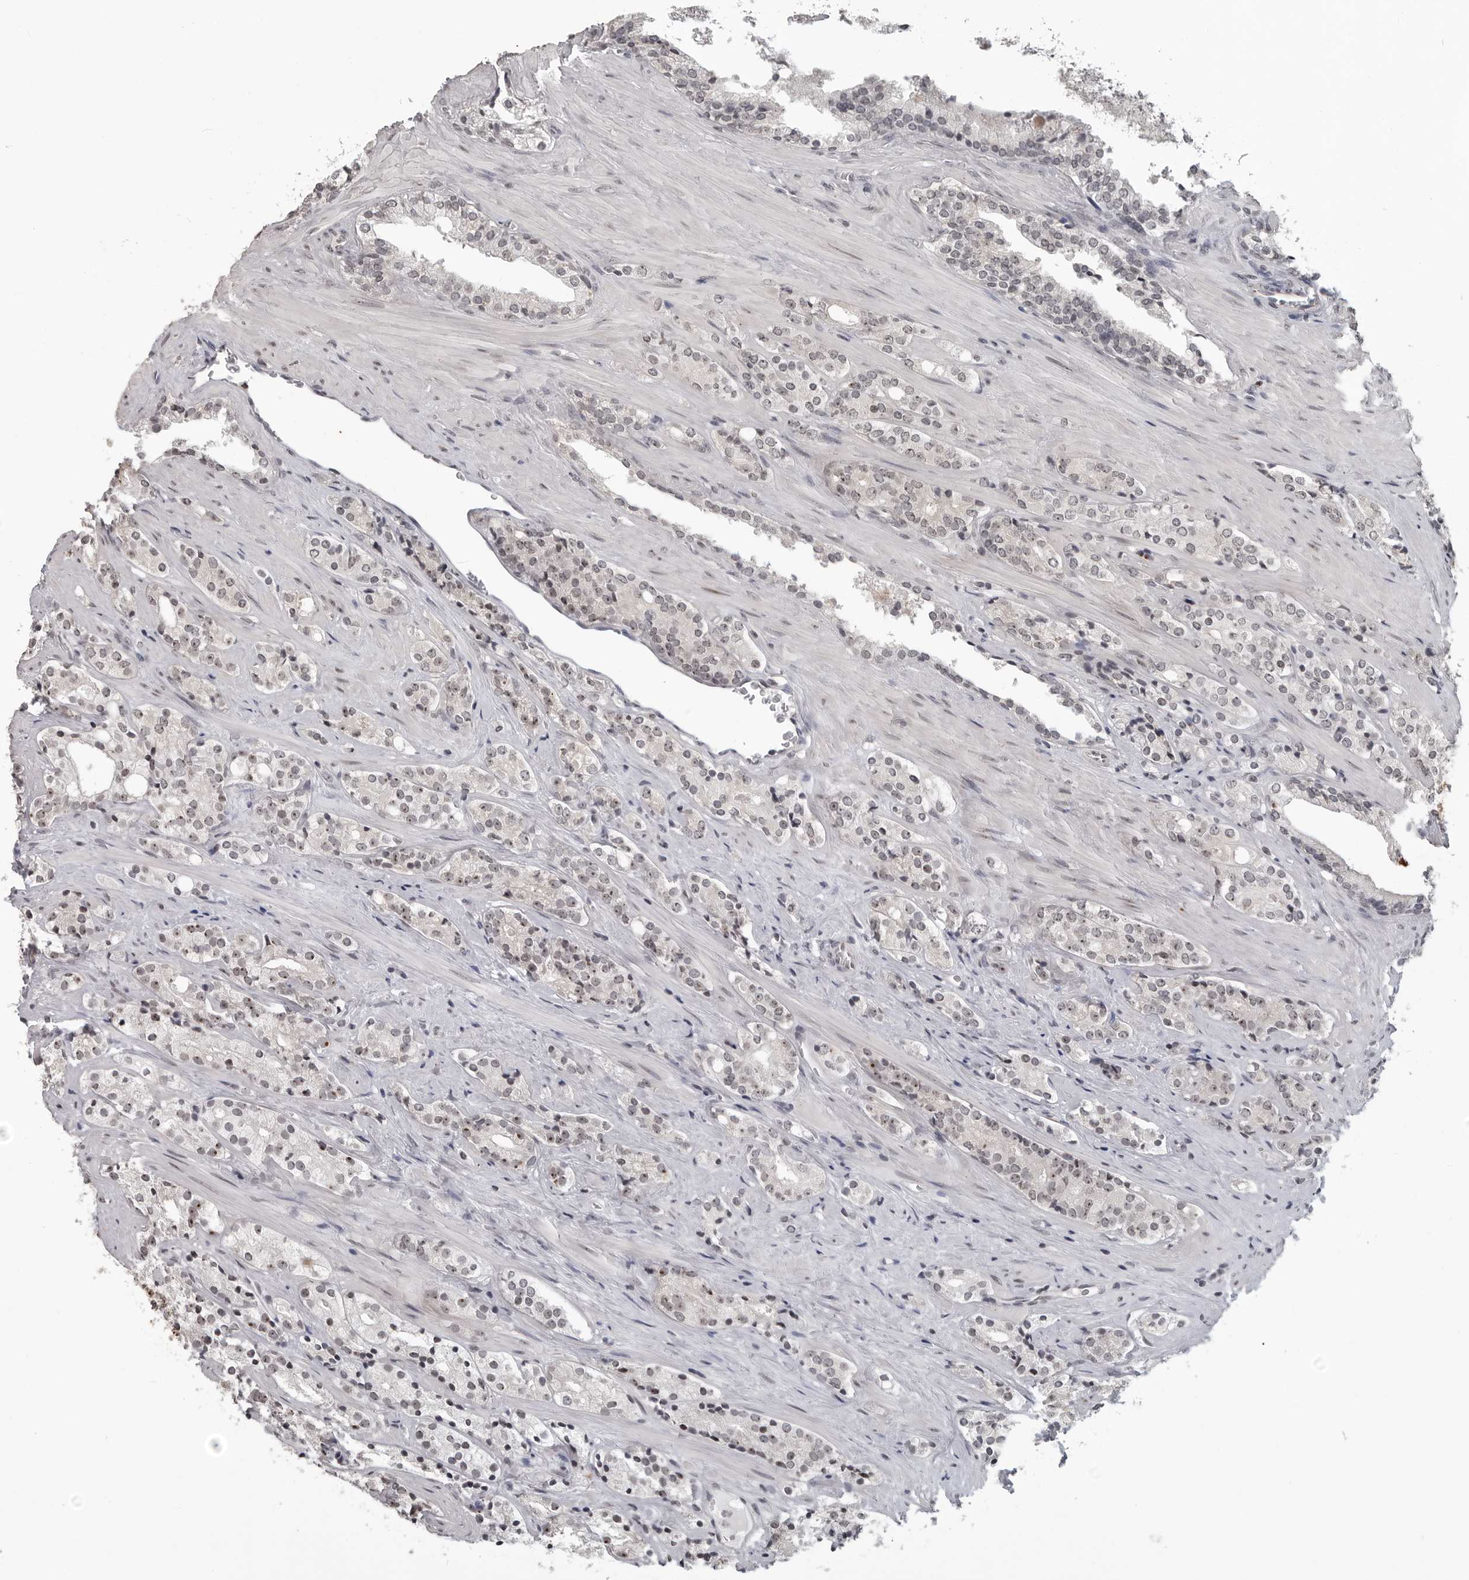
{"staining": {"intensity": "moderate", "quantity": "<25%", "location": "nuclear"}, "tissue": "prostate cancer", "cell_type": "Tumor cells", "image_type": "cancer", "snomed": [{"axis": "morphology", "description": "Adenocarcinoma, High grade"}, {"axis": "topography", "description": "Prostate"}], "caption": "This histopathology image reveals prostate cancer (adenocarcinoma (high-grade)) stained with immunohistochemistry to label a protein in brown. The nuclear of tumor cells show moderate positivity for the protein. Nuclei are counter-stained blue.", "gene": "DDX54", "patient": {"sex": "male", "age": 71}}